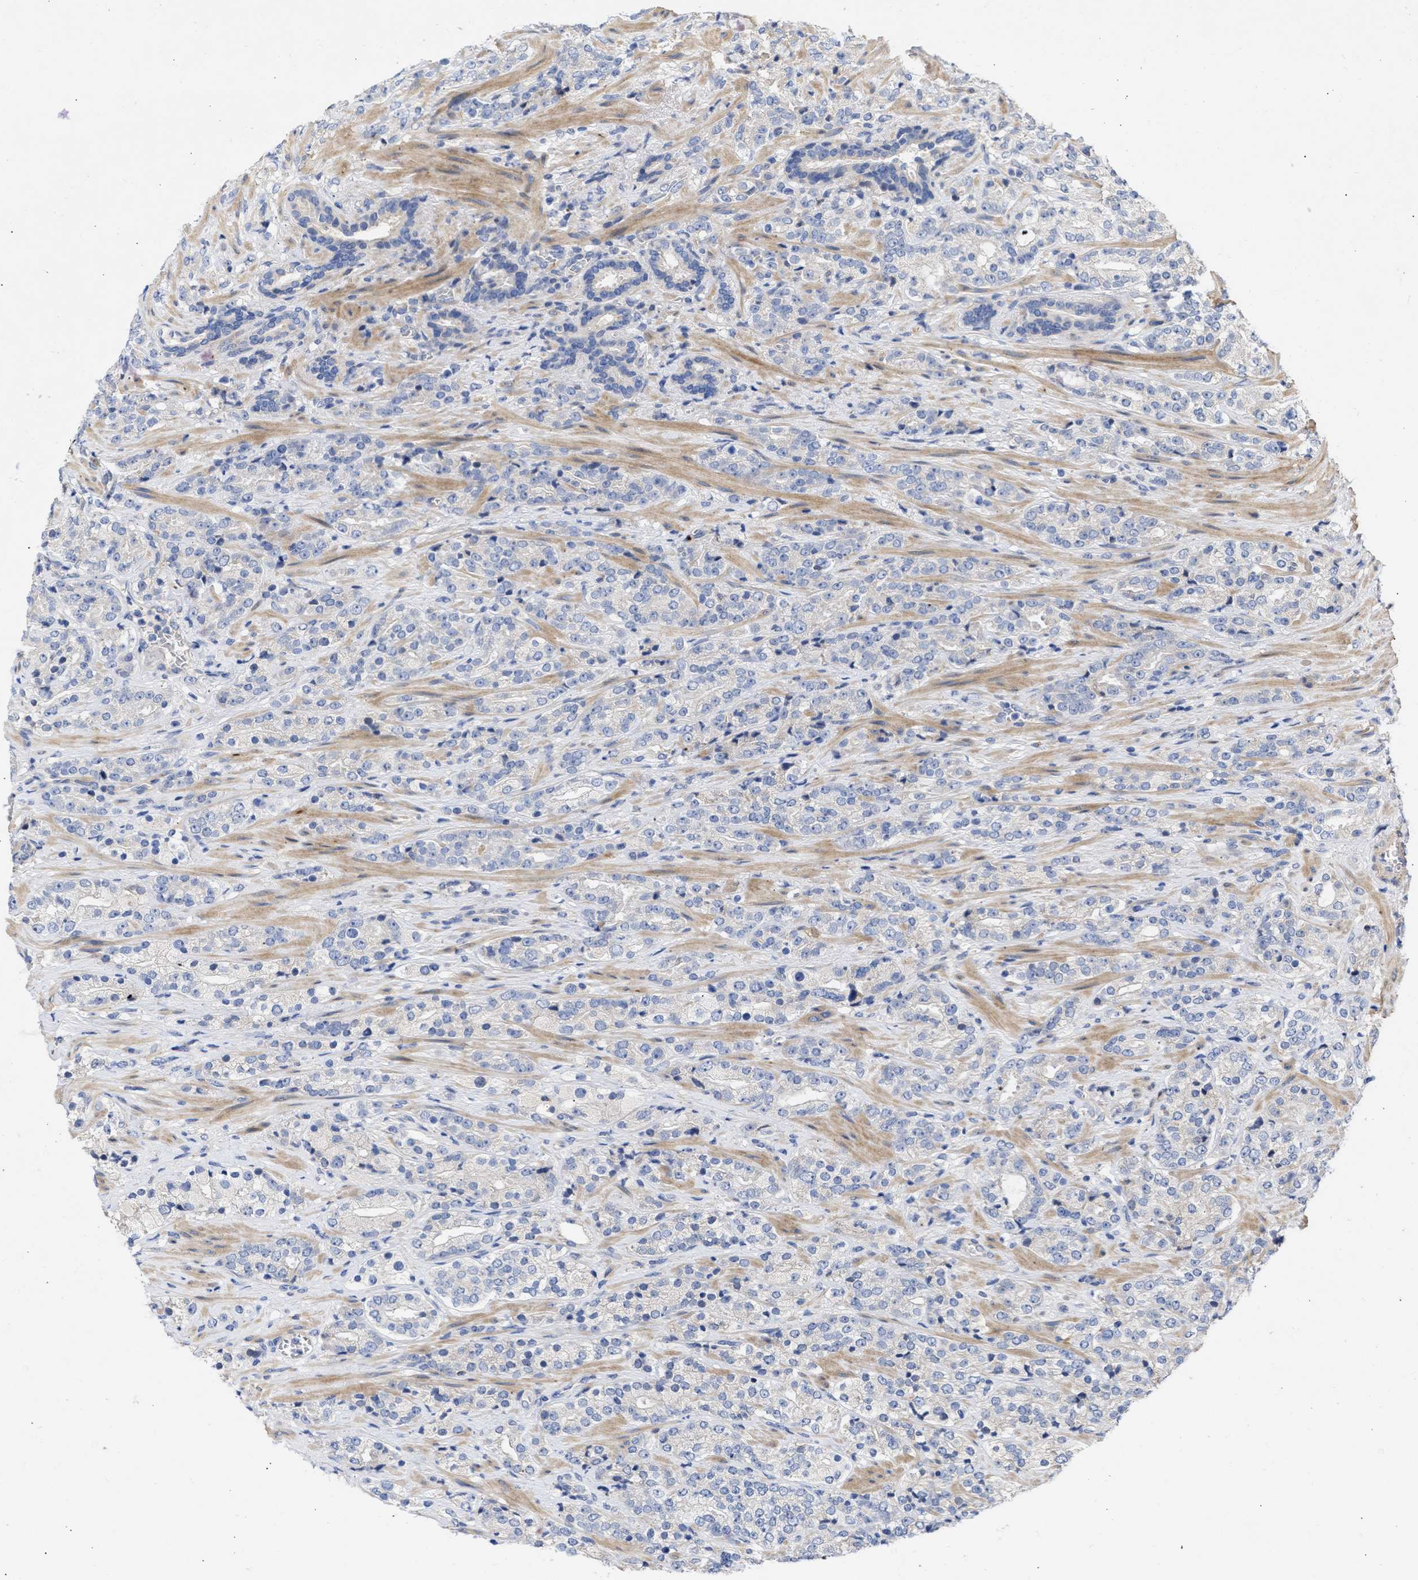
{"staining": {"intensity": "negative", "quantity": "none", "location": "none"}, "tissue": "prostate cancer", "cell_type": "Tumor cells", "image_type": "cancer", "snomed": [{"axis": "morphology", "description": "Adenocarcinoma, High grade"}, {"axis": "topography", "description": "Prostate"}], "caption": "Immunohistochemistry of human high-grade adenocarcinoma (prostate) demonstrates no positivity in tumor cells. Brightfield microscopy of immunohistochemistry stained with DAB (3,3'-diaminobenzidine) (brown) and hematoxylin (blue), captured at high magnification.", "gene": "ARHGEF4", "patient": {"sex": "male", "age": 71}}